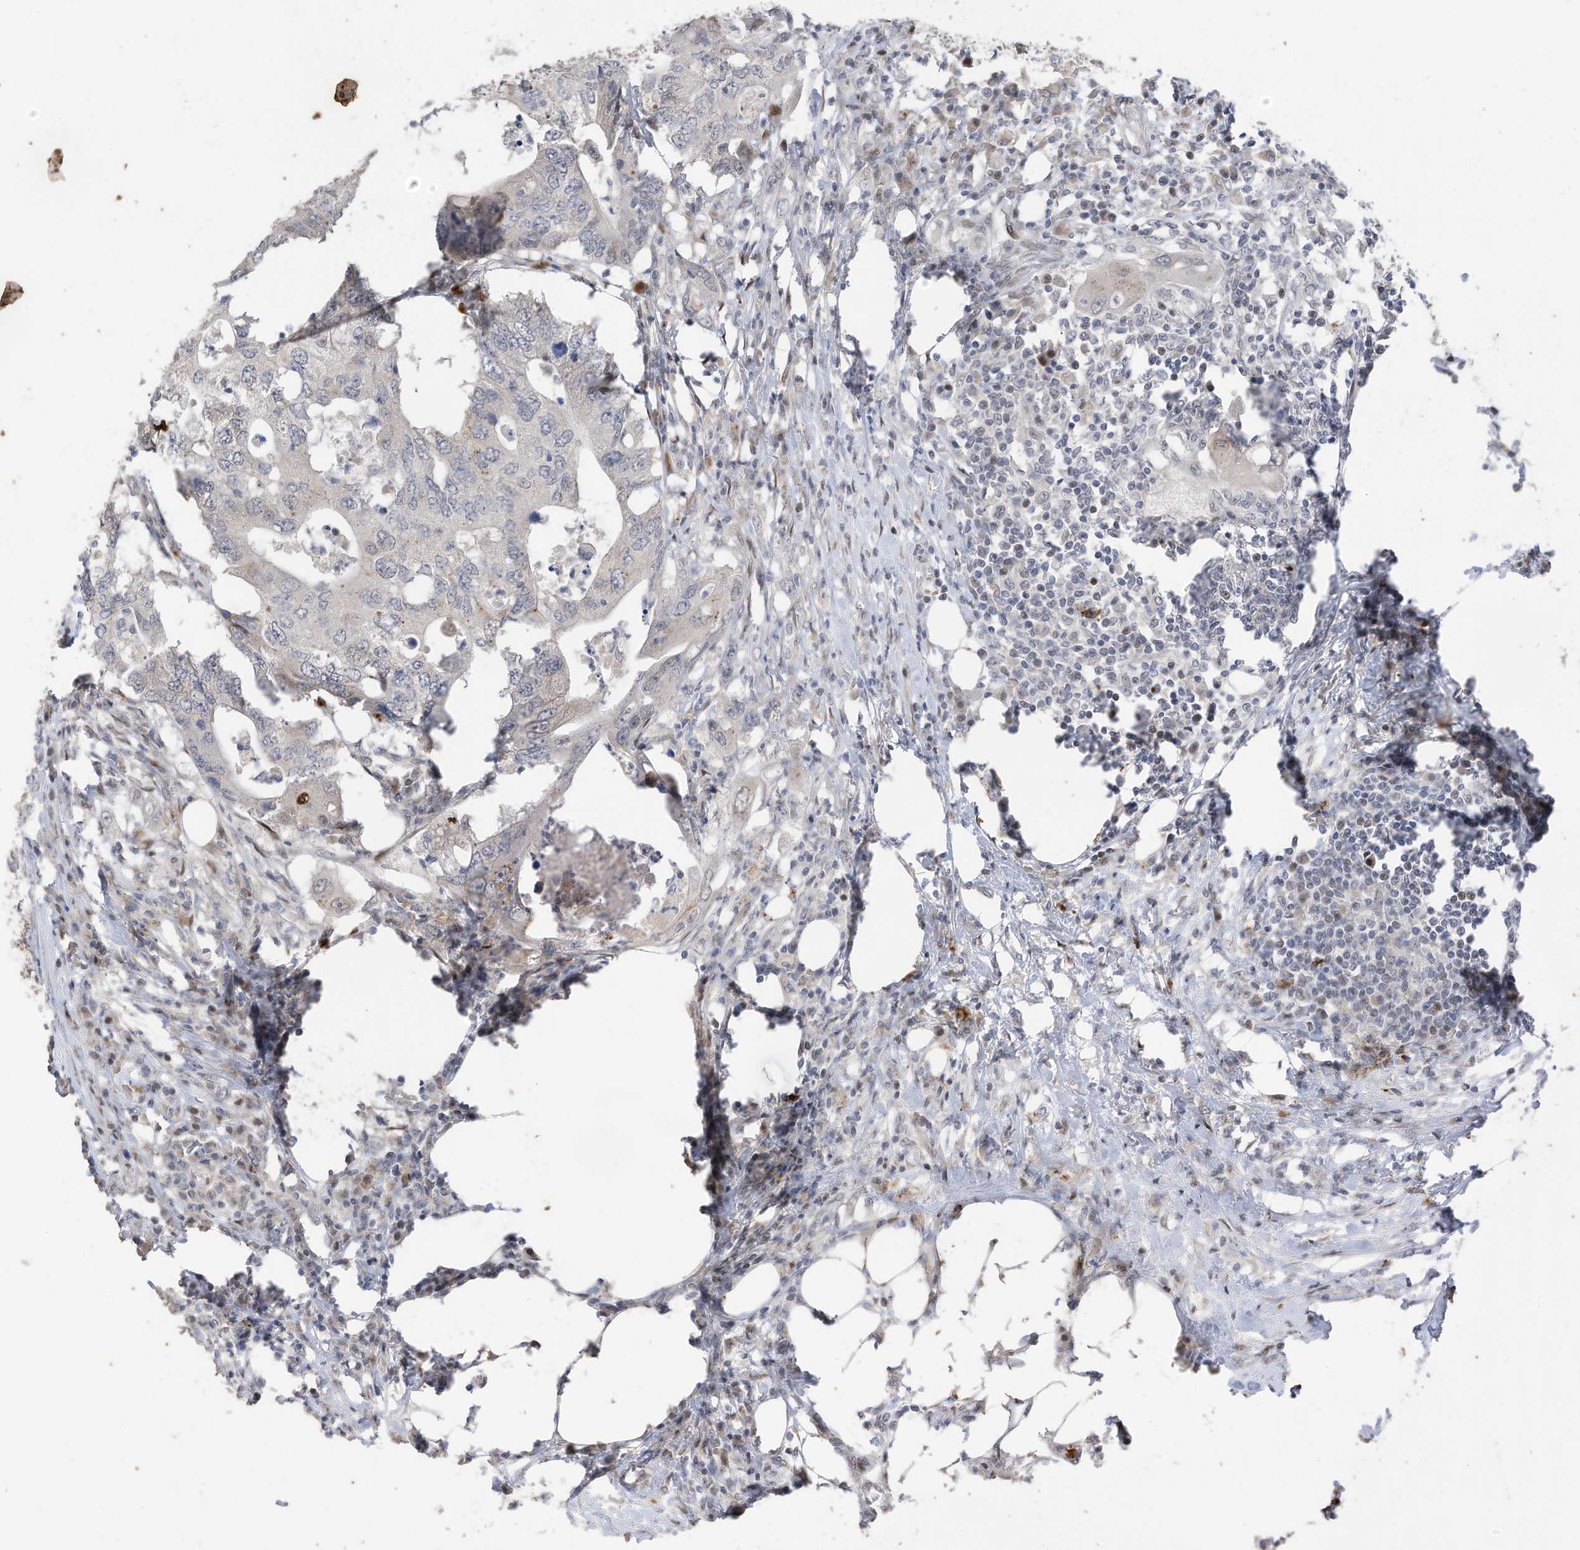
{"staining": {"intensity": "negative", "quantity": "none", "location": "none"}, "tissue": "colorectal cancer", "cell_type": "Tumor cells", "image_type": "cancer", "snomed": [{"axis": "morphology", "description": "Adenocarcinoma, NOS"}, {"axis": "topography", "description": "Colon"}], "caption": "High magnification brightfield microscopy of colorectal adenocarcinoma stained with DAB (3,3'-diaminobenzidine) (brown) and counterstained with hematoxylin (blue): tumor cells show no significant staining. (DAB (3,3'-diaminobenzidine) immunohistochemistry (IHC) with hematoxylin counter stain).", "gene": "RABL3", "patient": {"sex": "male", "age": 71}}